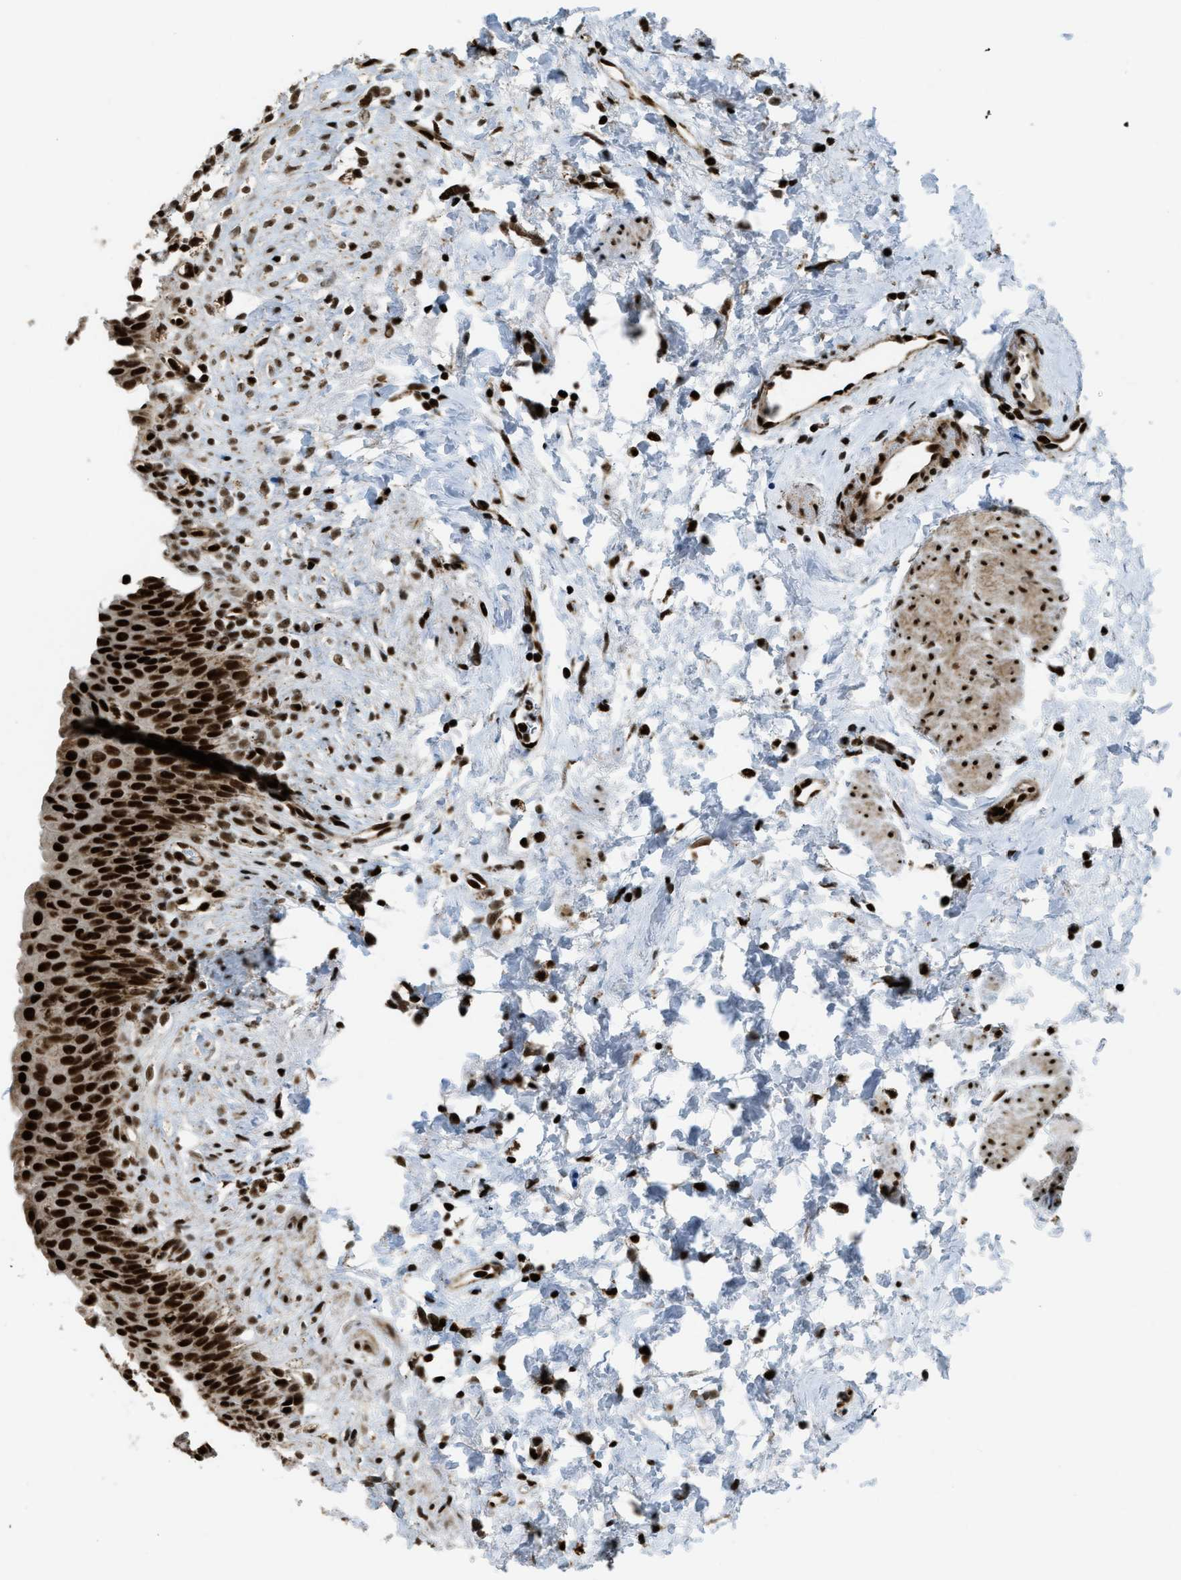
{"staining": {"intensity": "strong", "quantity": ">75%", "location": "nuclear"}, "tissue": "urinary bladder", "cell_type": "Urothelial cells", "image_type": "normal", "snomed": [{"axis": "morphology", "description": "Normal tissue, NOS"}, {"axis": "topography", "description": "Urinary bladder"}], "caption": "Protein staining of unremarkable urinary bladder exhibits strong nuclear staining in about >75% of urothelial cells.", "gene": "GABPB1", "patient": {"sex": "female", "age": 79}}